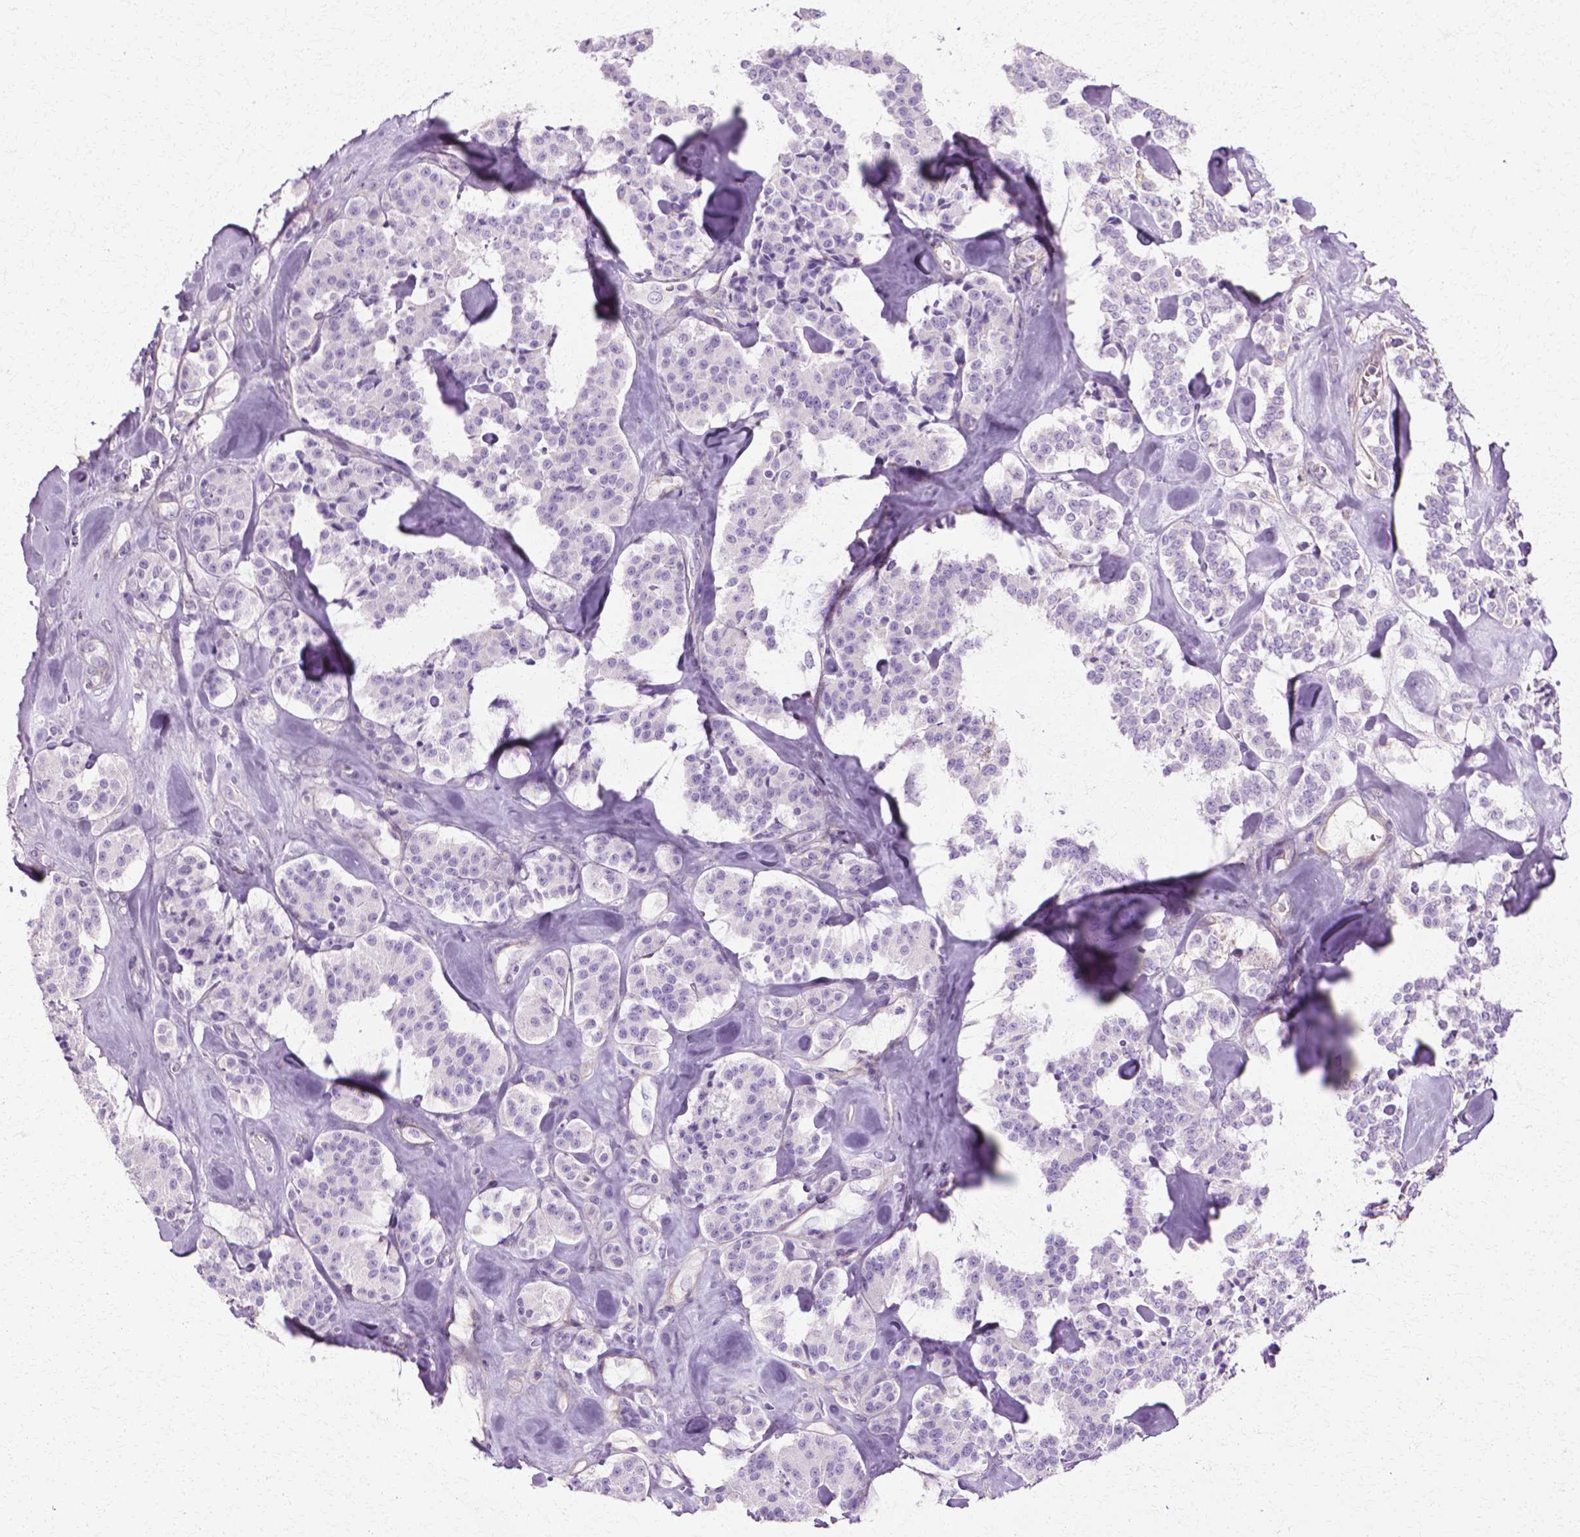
{"staining": {"intensity": "negative", "quantity": "none", "location": "none"}, "tissue": "carcinoid", "cell_type": "Tumor cells", "image_type": "cancer", "snomed": [{"axis": "morphology", "description": "Carcinoid, malignant, NOS"}, {"axis": "topography", "description": "Pancreas"}], "caption": "Immunohistochemistry (IHC) histopathology image of neoplastic tissue: human carcinoid (malignant) stained with DAB (3,3'-diaminobenzidine) displays no significant protein staining in tumor cells. (Brightfield microscopy of DAB immunohistochemistry at high magnification).", "gene": "CFAP157", "patient": {"sex": "male", "age": 41}}